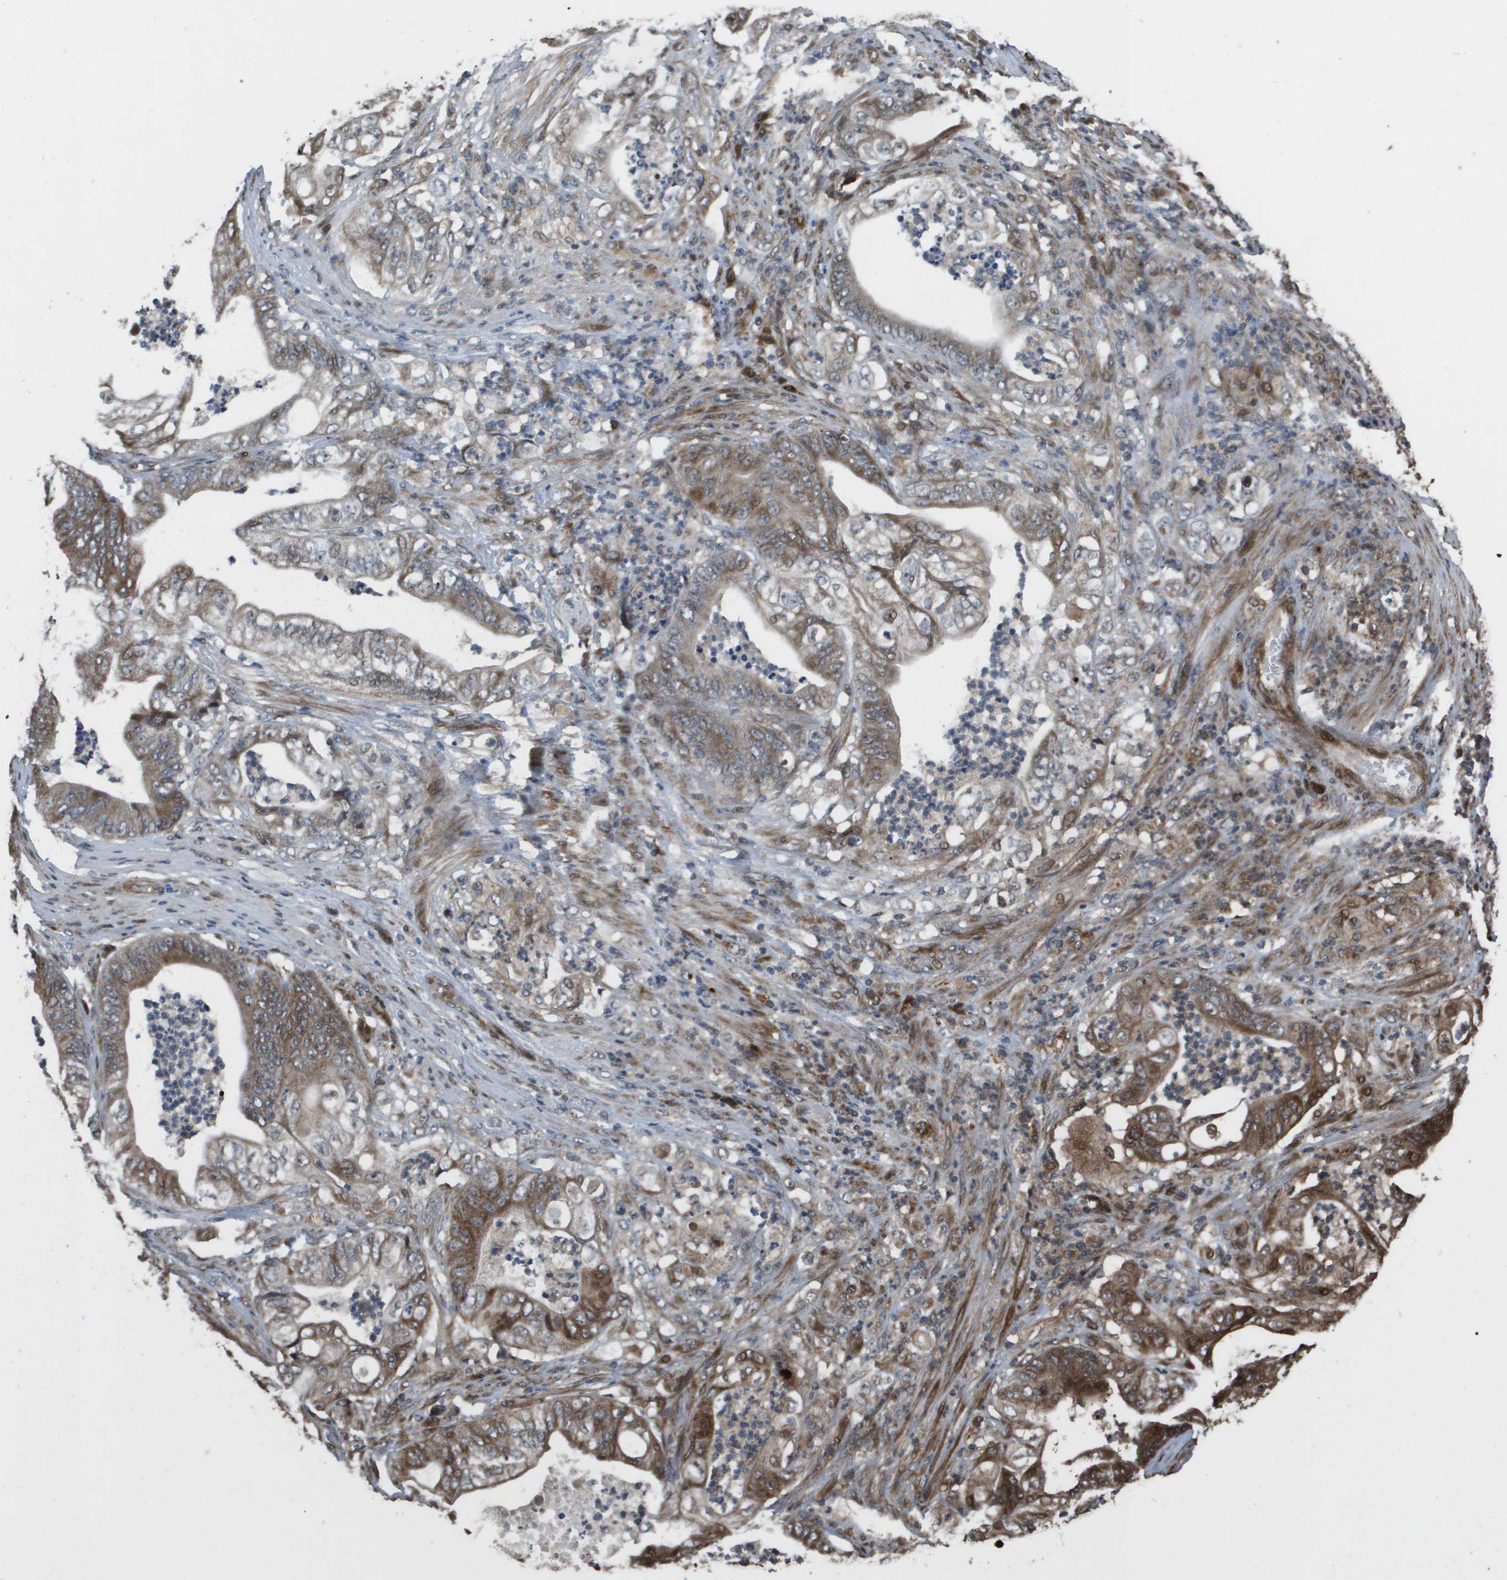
{"staining": {"intensity": "moderate", "quantity": ">75%", "location": "cytoplasmic/membranous"}, "tissue": "stomach cancer", "cell_type": "Tumor cells", "image_type": "cancer", "snomed": [{"axis": "morphology", "description": "Adenocarcinoma, NOS"}, {"axis": "topography", "description": "Stomach"}], "caption": "The immunohistochemical stain highlights moderate cytoplasmic/membranous staining in tumor cells of stomach cancer (adenocarcinoma) tissue. (DAB (3,3'-diaminobenzidine) IHC with brightfield microscopy, high magnification).", "gene": "AXIN2", "patient": {"sex": "female", "age": 73}}